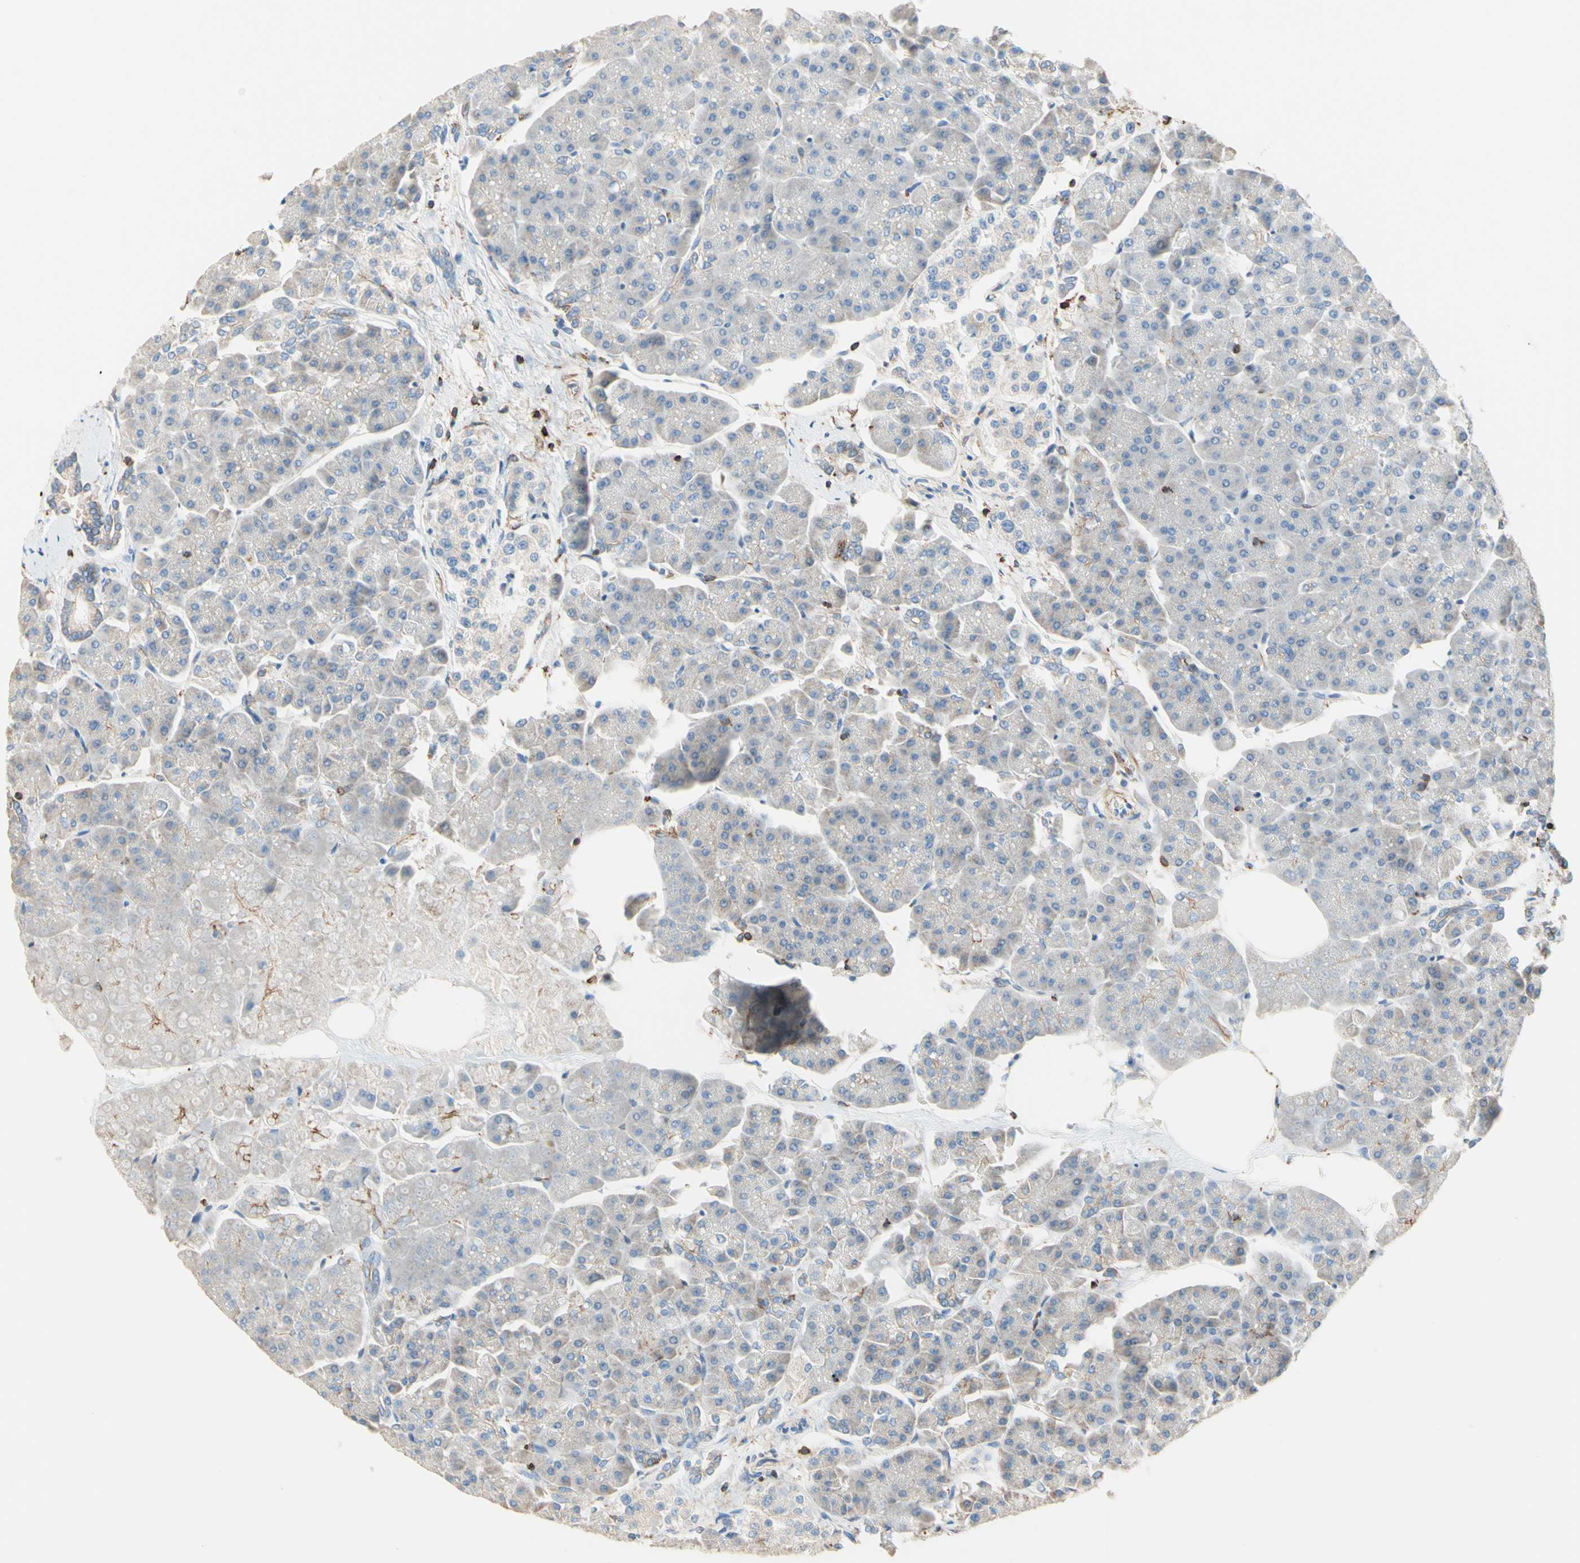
{"staining": {"intensity": "weak", "quantity": "<25%", "location": "cytoplasmic/membranous"}, "tissue": "pancreas", "cell_type": "Exocrine glandular cells", "image_type": "normal", "snomed": [{"axis": "morphology", "description": "Normal tissue, NOS"}, {"axis": "topography", "description": "Pancreas"}], "caption": "This is an immunohistochemistry (IHC) image of normal pancreas. There is no positivity in exocrine glandular cells.", "gene": "SEMA4C", "patient": {"sex": "female", "age": 70}}